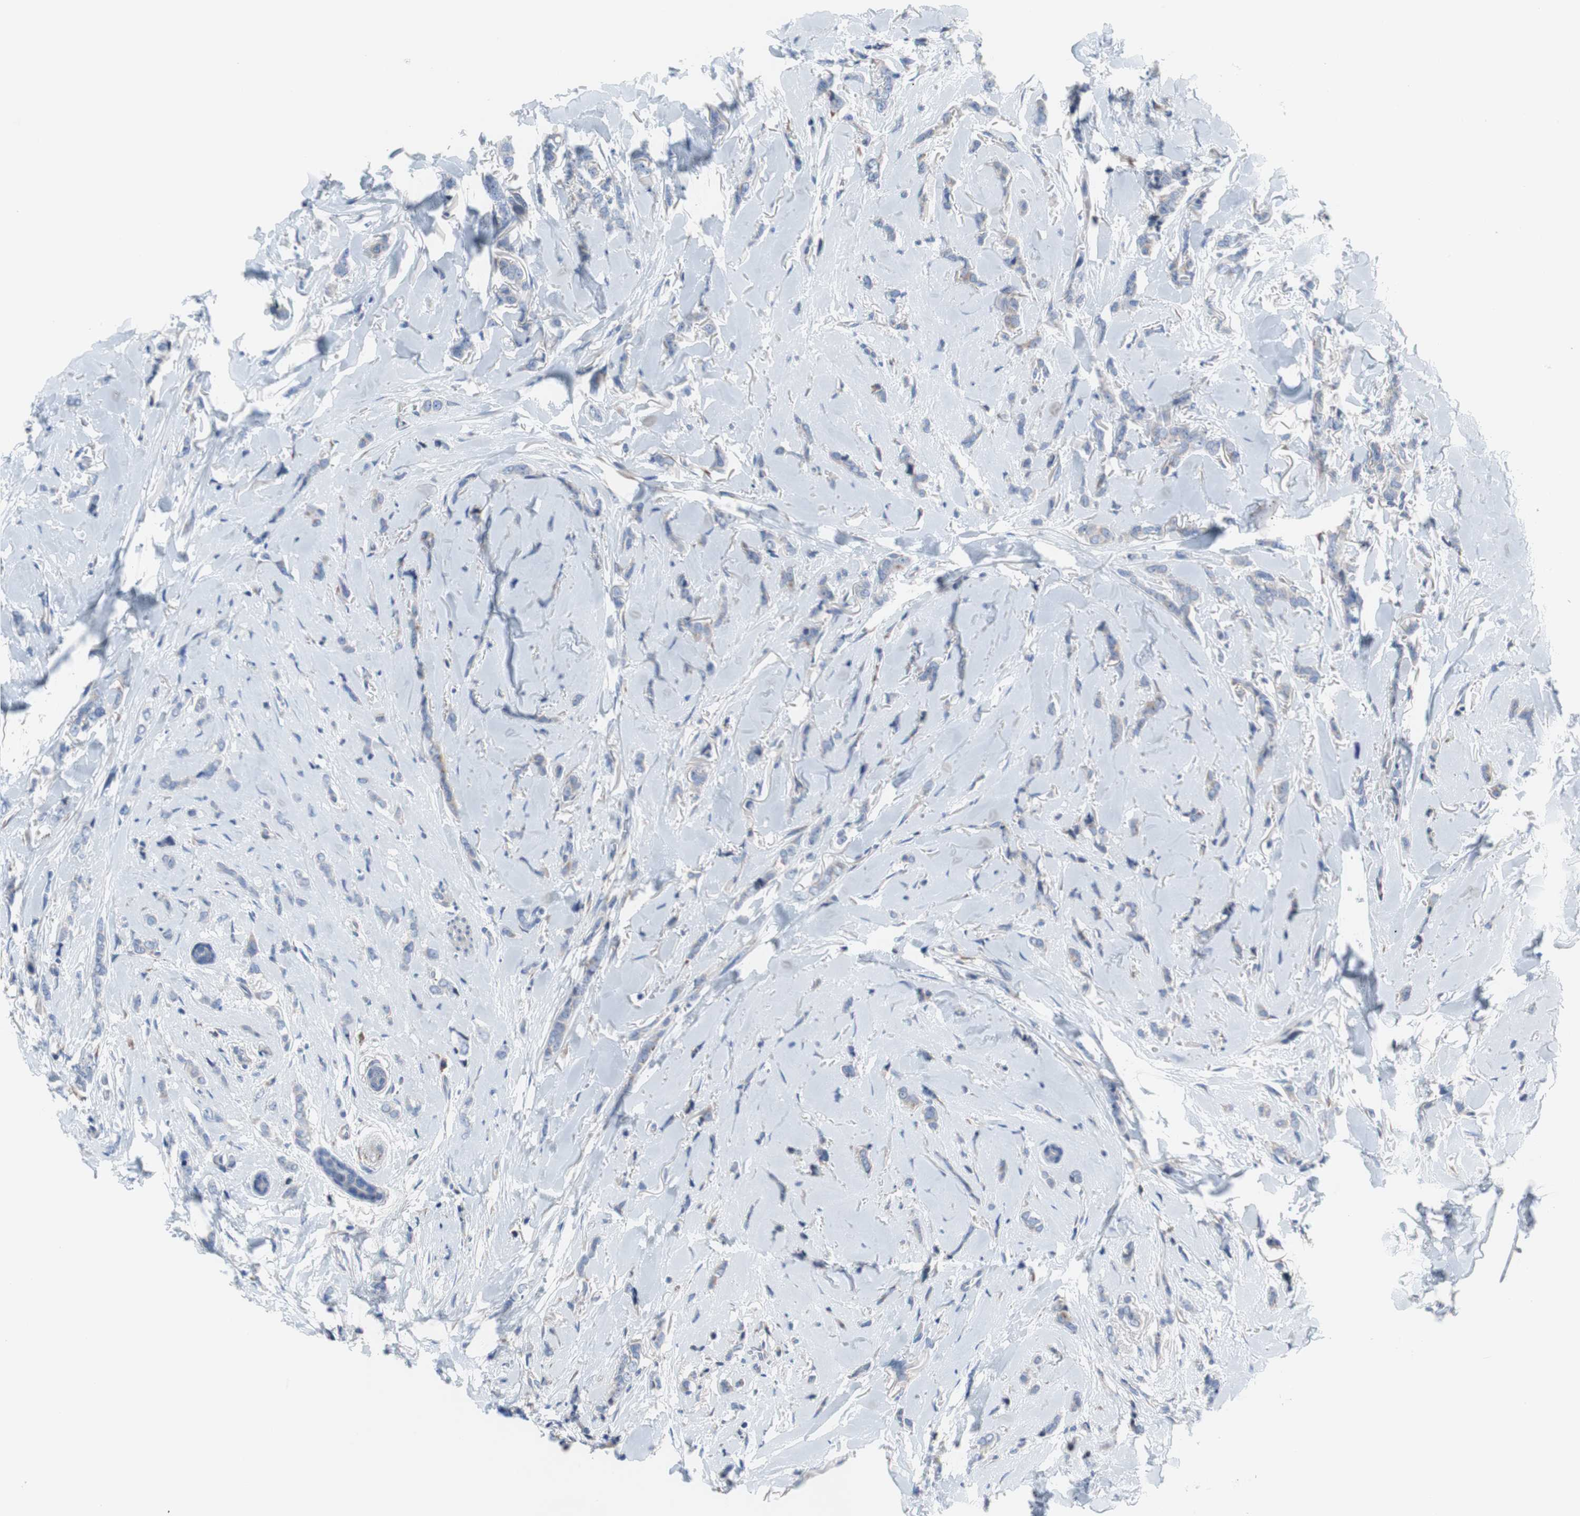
{"staining": {"intensity": "negative", "quantity": "none", "location": "none"}, "tissue": "breast cancer", "cell_type": "Tumor cells", "image_type": "cancer", "snomed": [{"axis": "morphology", "description": "Lobular carcinoma"}, {"axis": "topography", "description": "Skin"}, {"axis": "topography", "description": "Breast"}], "caption": "There is no significant staining in tumor cells of lobular carcinoma (breast). (Brightfield microscopy of DAB (3,3'-diaminobenzidine) immunohistochemistry at high magnification).", "gene": "KANSL1", "patient": {"sex": "female", "age": 46}}